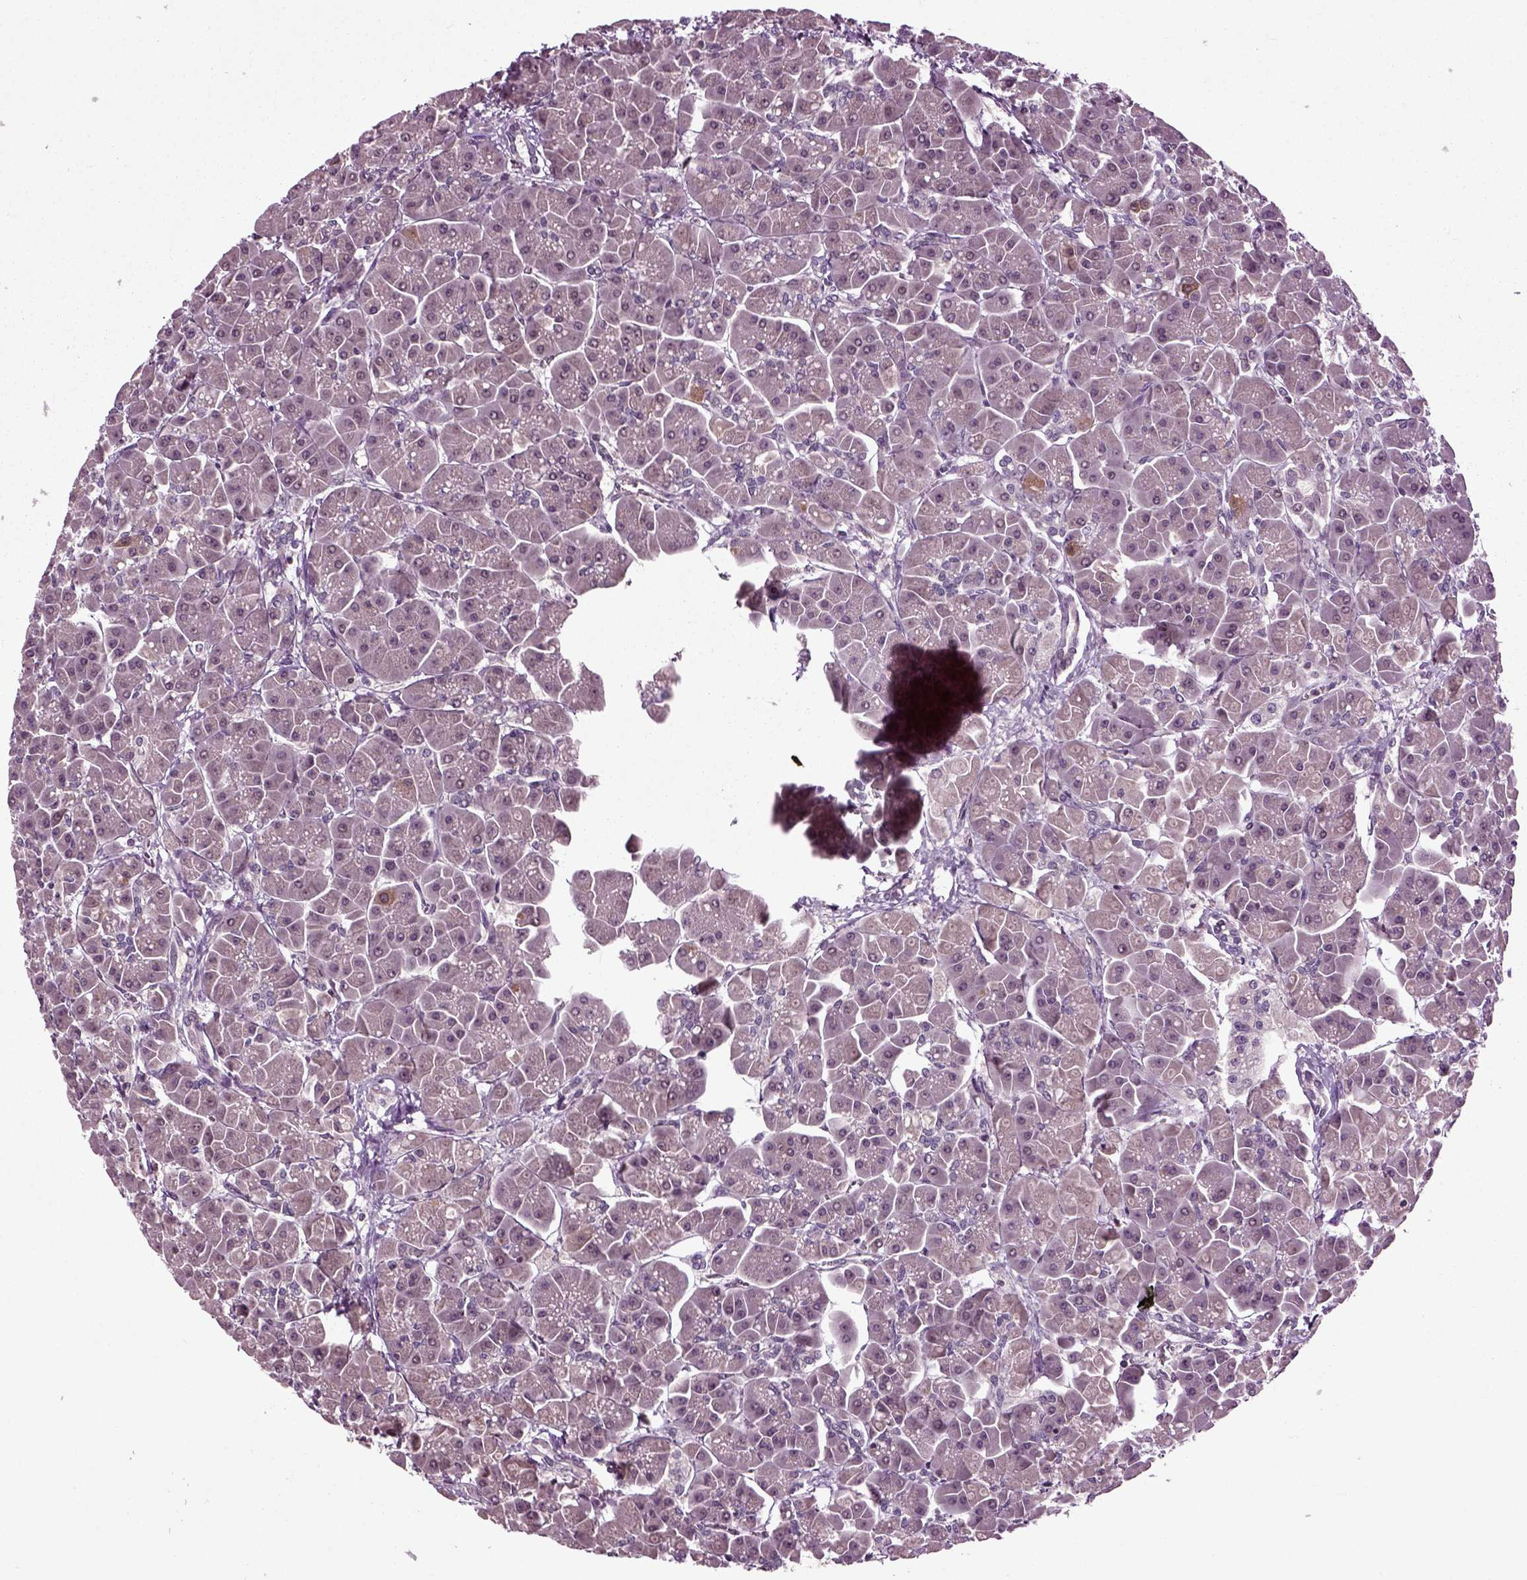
{"staining": {"intensity": "negative", "quantity": "none", "location": "none"}, "tissue": "pancreas", "cell_type": "Exocrine glandular cells", "image_type": "normal", "snomed": [{"axis": "morphology", "description": "Normal tissue, NOS"}, {"axis": "topography", "description": "Pancreas"}], "caption": "The image displays no staining of exocrine glandular cells in unremarkable pancreas.", "gene": "KNSTRN", "patient": {"sex": "male", "age": 70}}